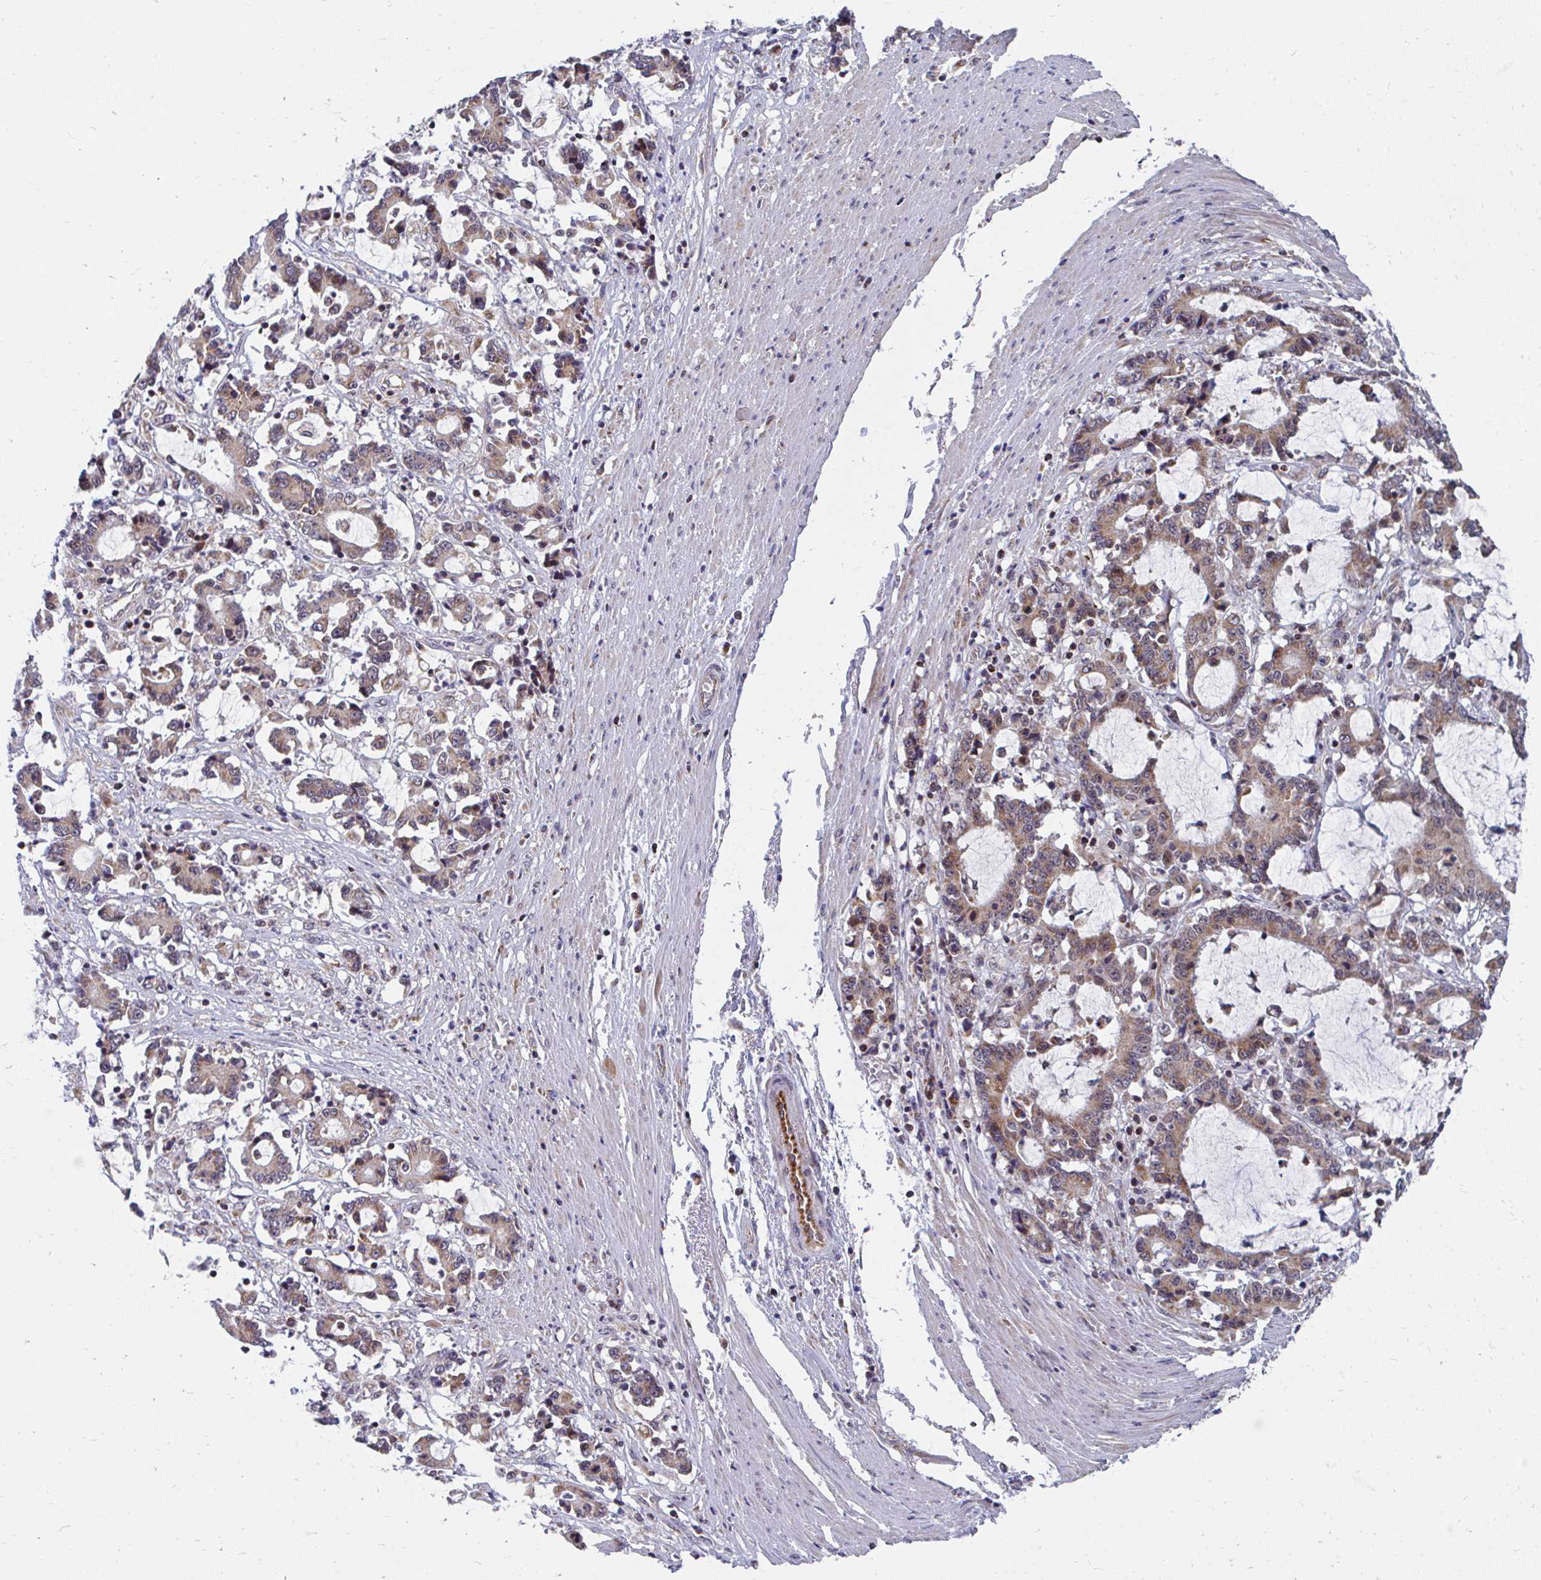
{"staining": {"intensity": "moderate", "quantity": ">75%", "location": "cytoplasmic/membranous"}, "tissue": "stomach cancer", "cell_type": "Tumor cells", "image_type": "cancer", "snomed": [{"axis": "morphology", "description": "Adenocarcinoma, NOS"}, {"axis": "topography", "description": "Stomach, upper"}], "caption": "The immunohistochemical stain highlights moderate cytoplasmic/membranous positivity in tumor cells of adenocarcinoma (stomach) tissue.", "gene": "PEX3", "patient": {"sex": "male", "age": 68}}